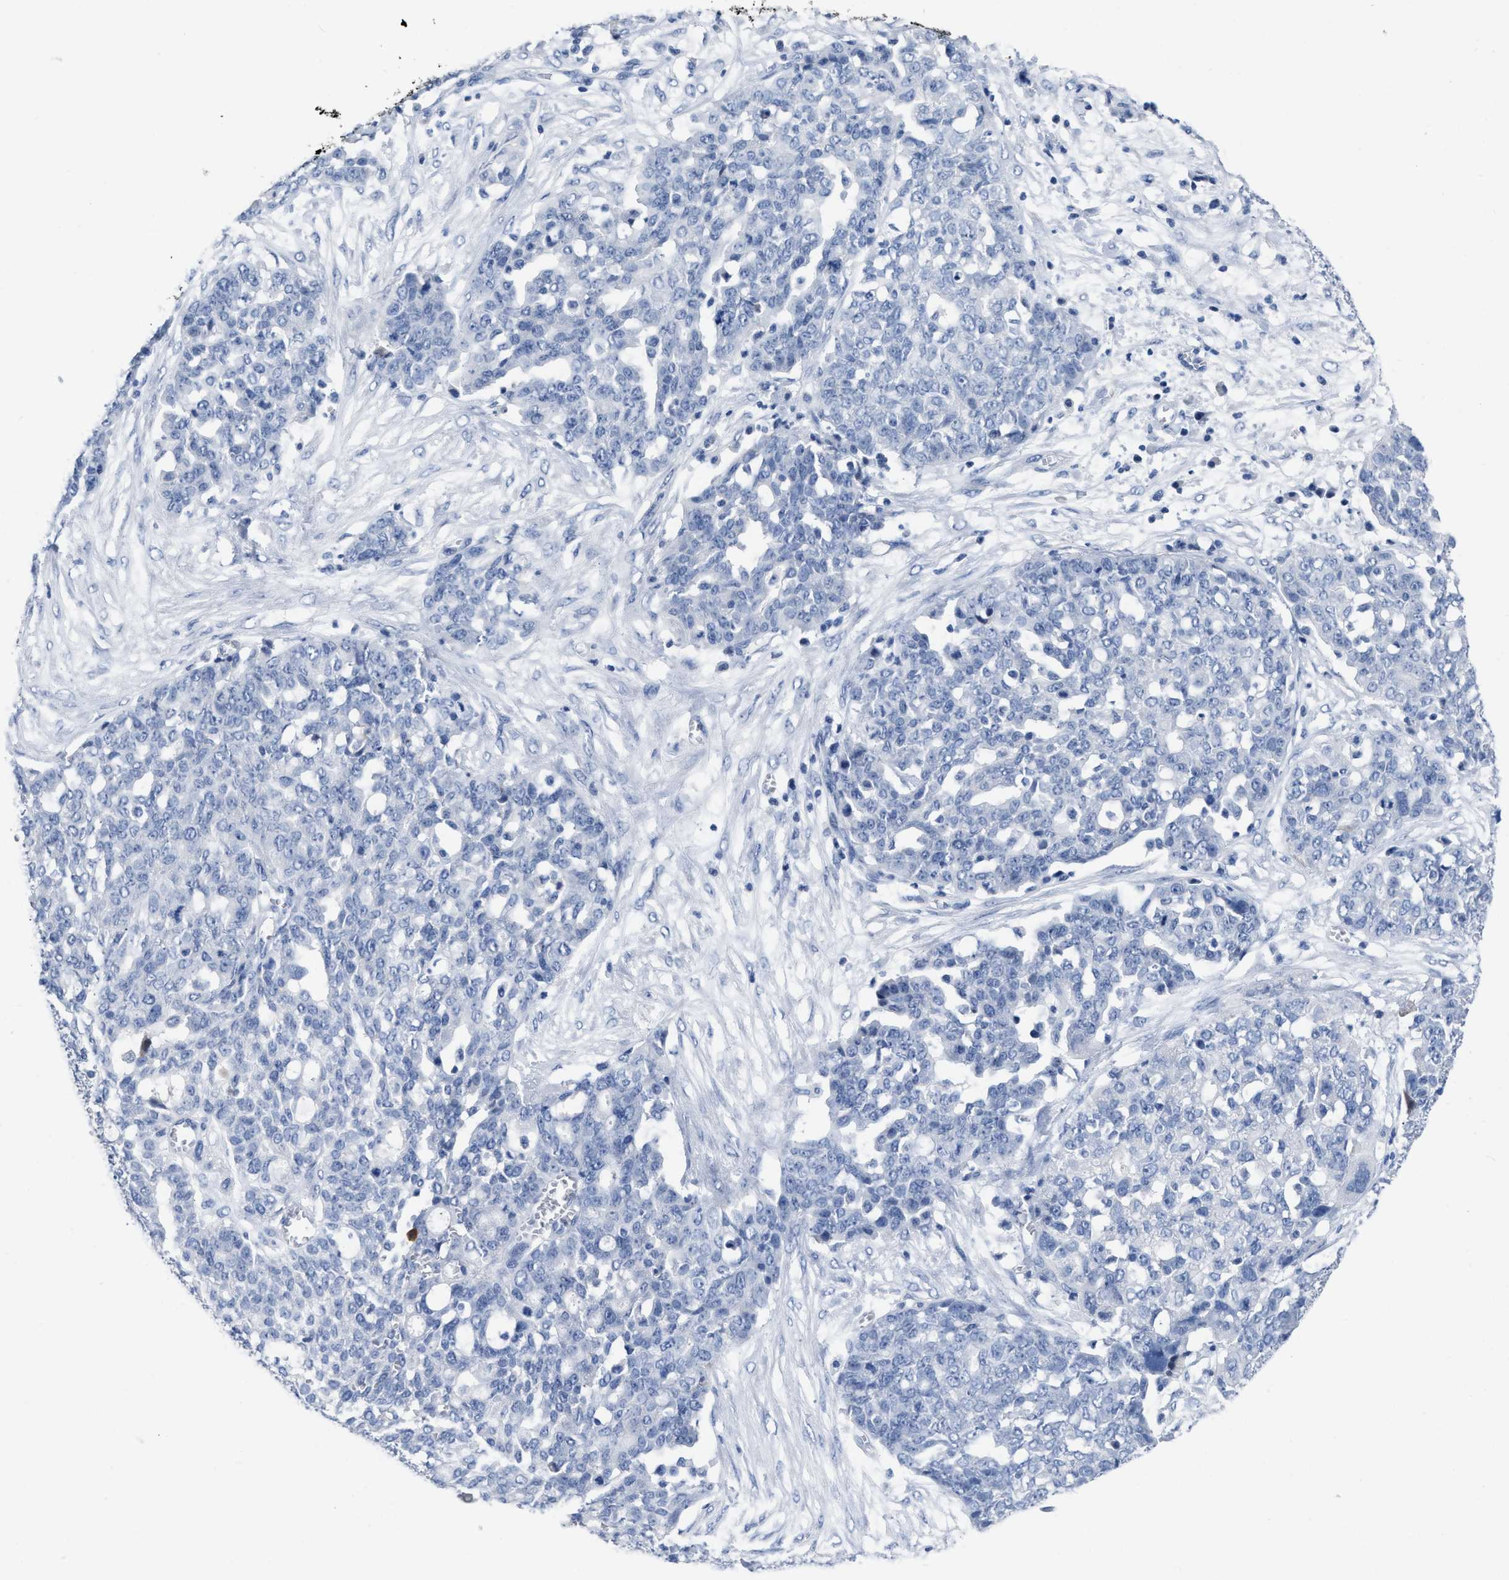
{"staining": {"intensity": "negative", "quantity": "none", "location": "none"}, "tissue": "ovarian cancer", "cell_type": "Tumor cells", "image_type": "cancer", "snomed": [{"axis": "morphology", "description": "Cystadenocarcinoma, serous, NOS"}, {"axis": "topography", "description": "Soft tissue"}, {"axis": "topography", "description": "Ovary"}], "caption": "An IHC histopathology image of ovarian cancer (serous cystadenocarcinoma) is shown. There is no staining in tumor cells of ovarian cancer (serous cystadenocarcinoma).", "gene": "CEACAM5", "patient": {"sex": "female", "age": 57}}